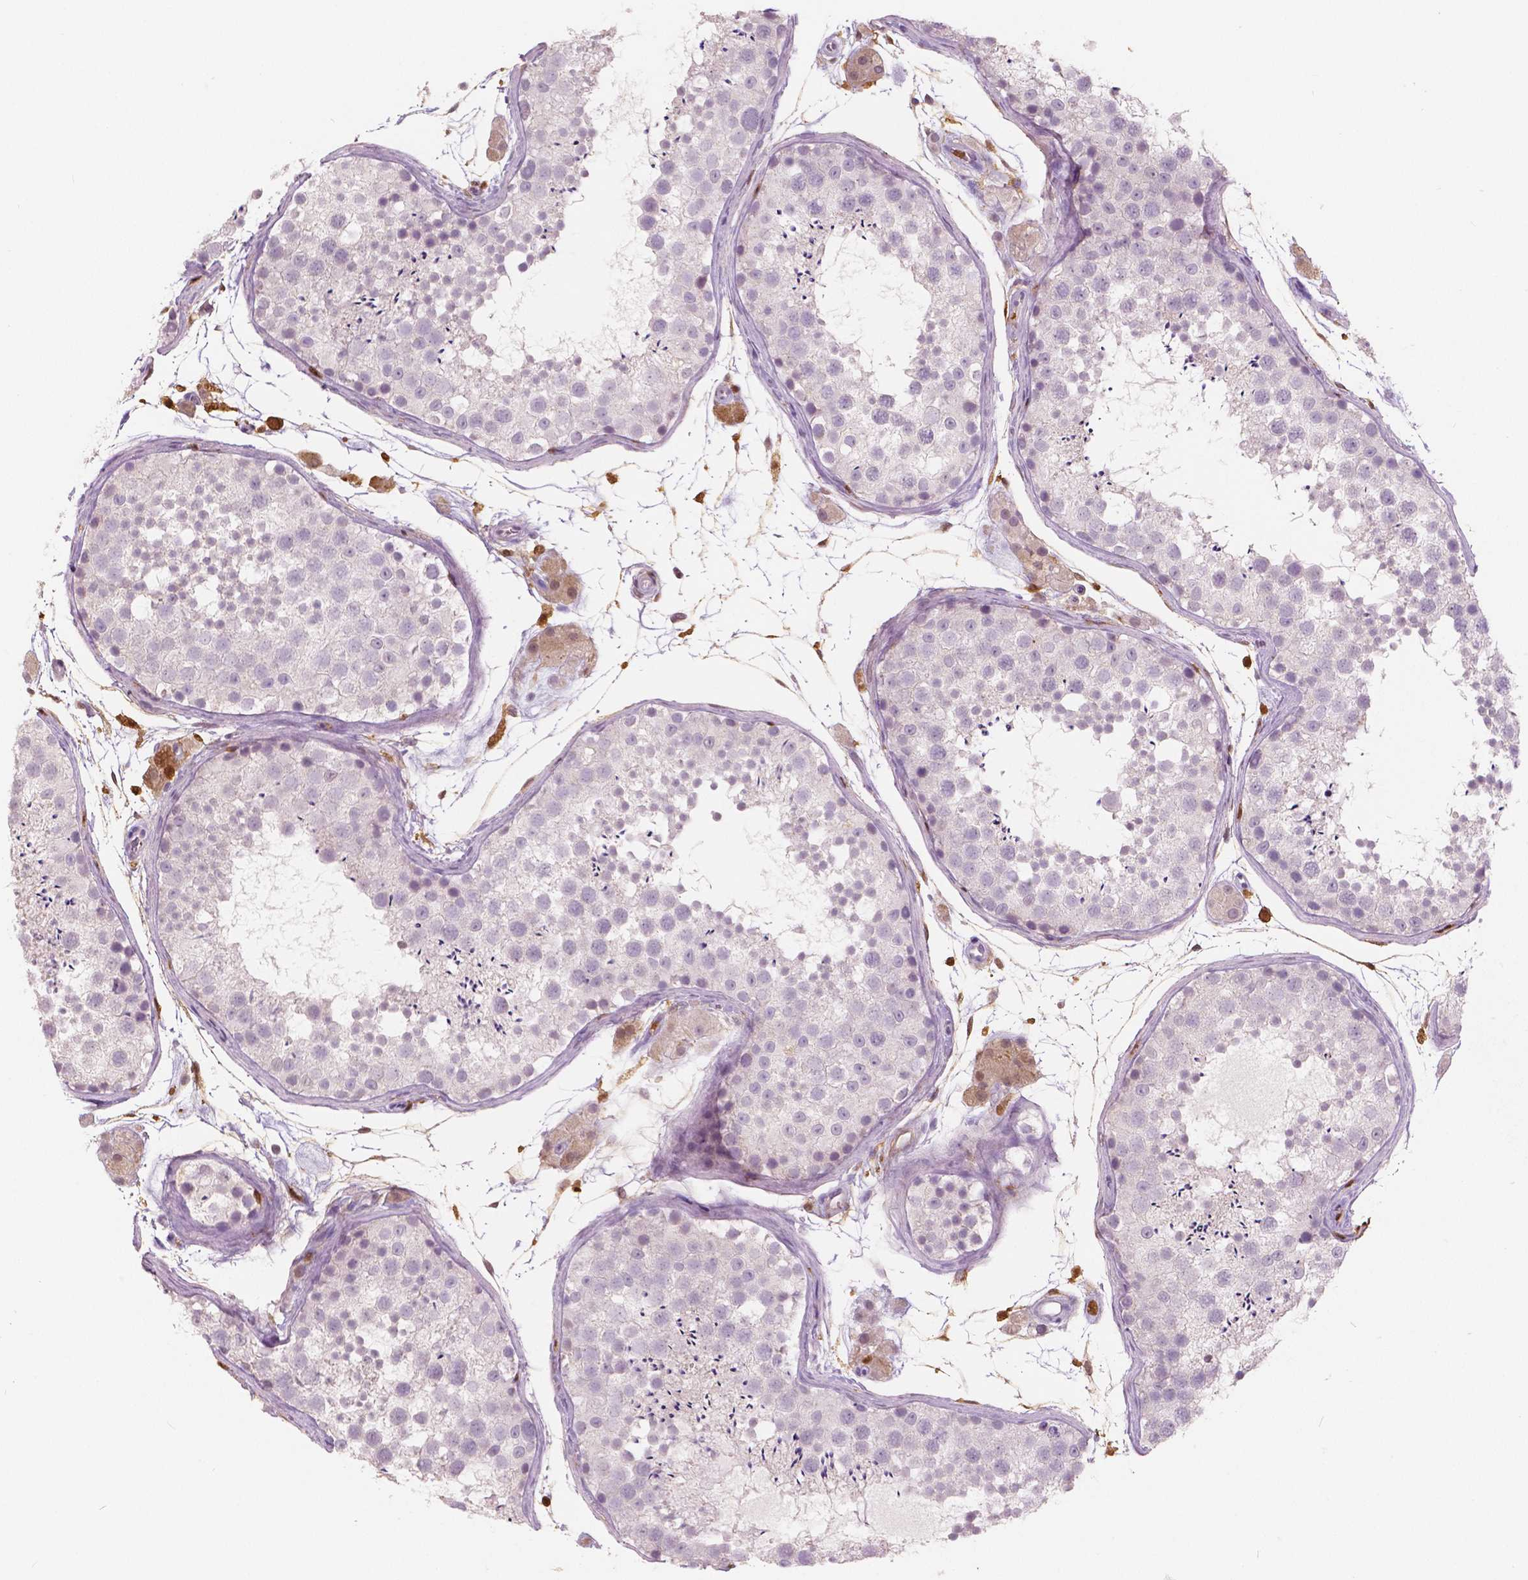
{"staining": {"intensity": "negative", "quantity": "none", "location": "none"}, "tissue": "testis", "cell_type": "Cells in seminiferous ducts", "image_type": "normal", "snomed": [{"axis": "morphology", "description": "Normal tissue, NOS"}, {"axis": "topography", "description": "Testis"}], "caption": "A high-resolution photomicrograph shows immunohistochemistry staining of normal testis, which reveals no significant positivity in cells in seminiferous ducts.", "gene": "S100A4", "patient": {"sex": "male", "age": 41}}